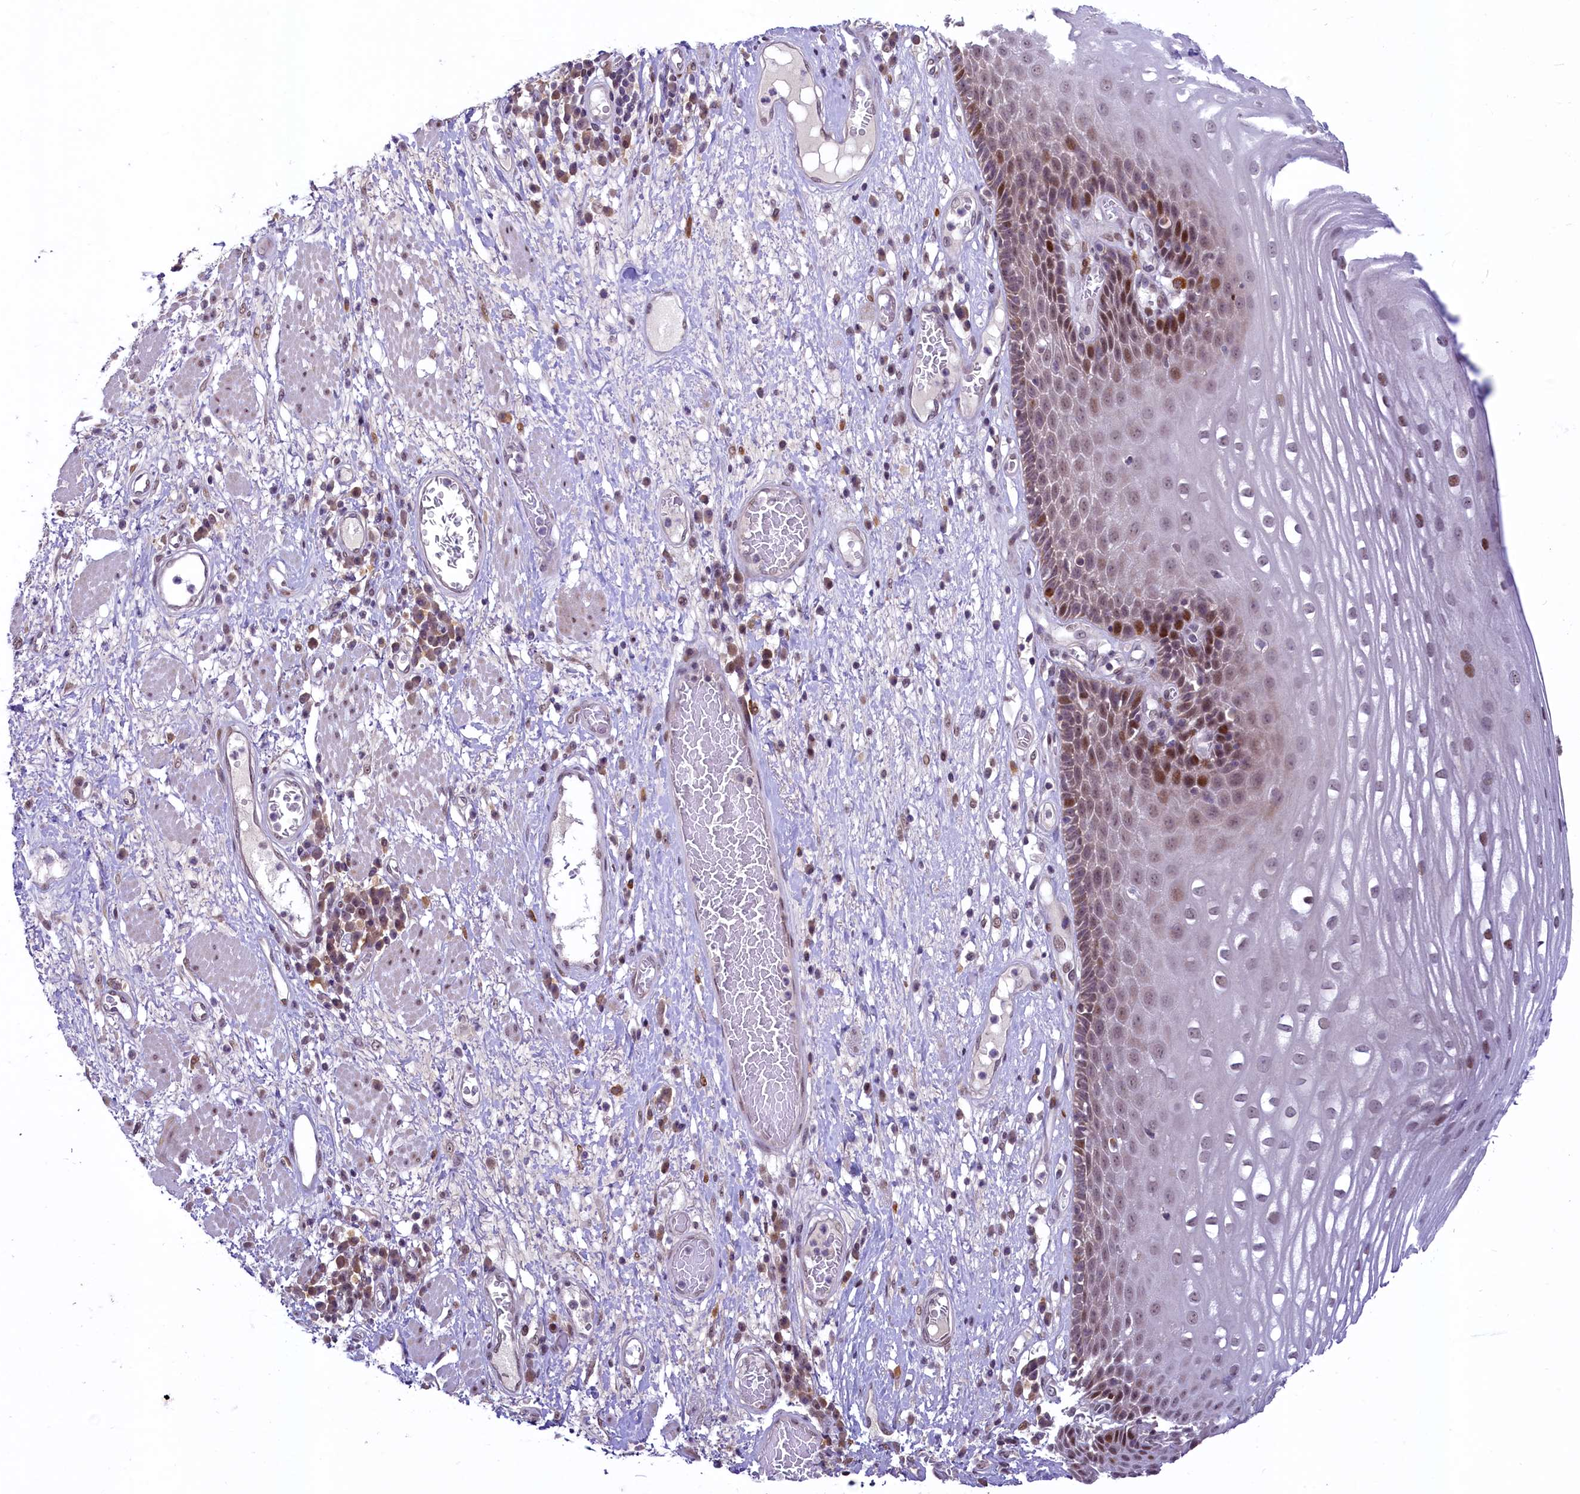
{"staining": {"intensity": "moderate", "quantity": "<25%", "location": "nuclear"}, "tissue": "esophagus", "cell_type": "Squamous epithelial cells", "image_type": "normal", "snomed": [{"axis": "morphology", "description": "Normal tissue, NOS"}, {"axis": "morphology", "description": "Adenocarcinoma, NOS"}, {"axis": "topography", "description": "Esophagus"}], "caption": "Immunohistochemistry of benign human esophagus demonstrates low levels of moderate nuclear expression in about <25% of squamous epithelial cells. The protein of interest is stained brown, and the nuclei are stained in blue (DAB (3,3'-diaminobenzidine) IHC with brightfield microscopy, high magnification).", "gene": "ANKS3", "patient": {"sex": "male", "age": 62}}